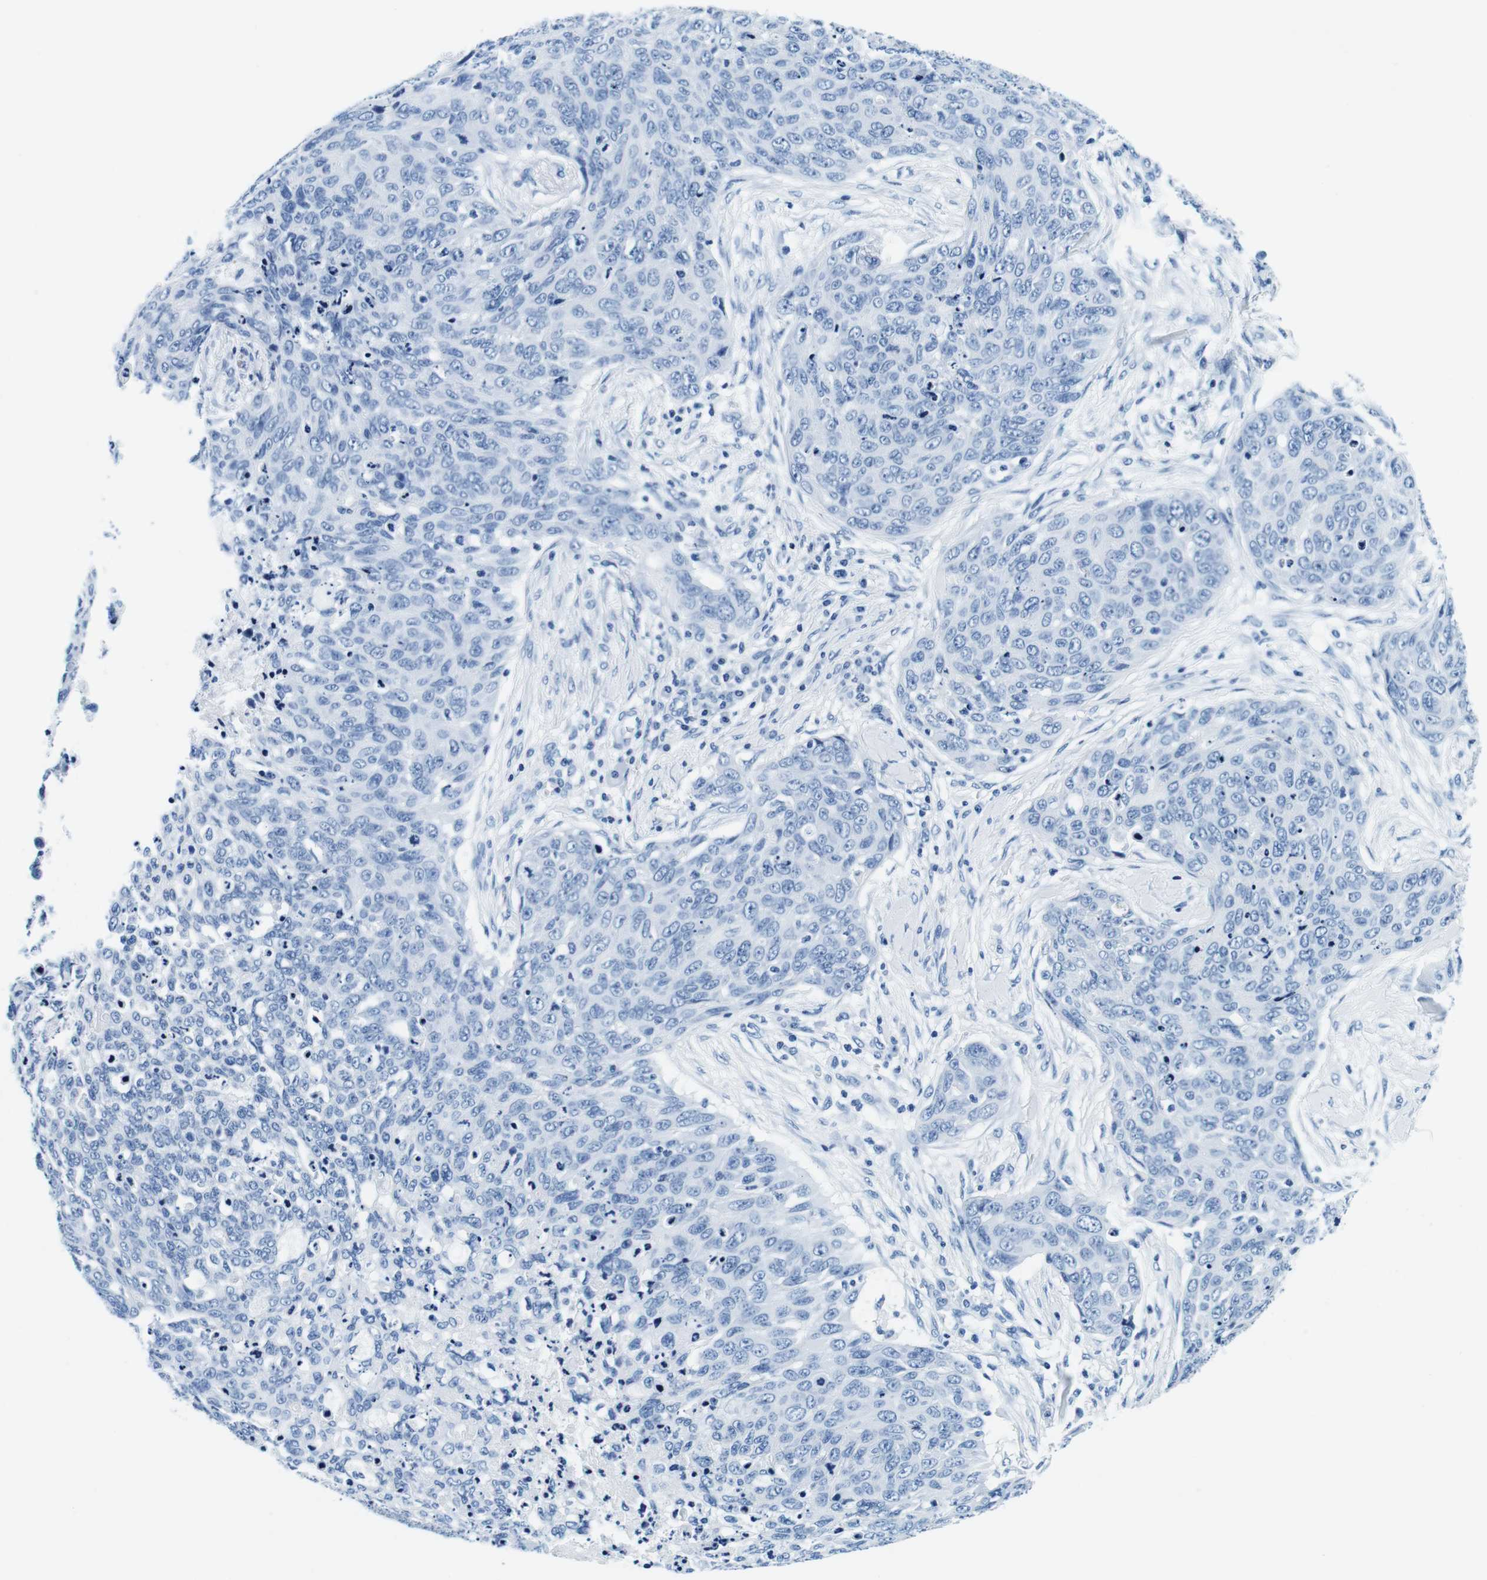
{"staining": {"intensity": "negative", "quantity": "none", "location": "none"}, "tissue": "skin cancer", "cell_type": "Tumor cells", "image_type": "cancer", "snomed": [{"axis": "morphology", "description": "Squamous cell carcinoma in situ, NOS"}, {"axis": "morphology", "description": "Squamous cell carcinoma, NOS"}, {"axis": "topography", "description": "Skin"}], "caption": "An image of human skin squamous cell carcinoma in situ is negative for staining in tumor cells.", "gene": "ELANE", "patient": {"sex": "male", "age": 93}}